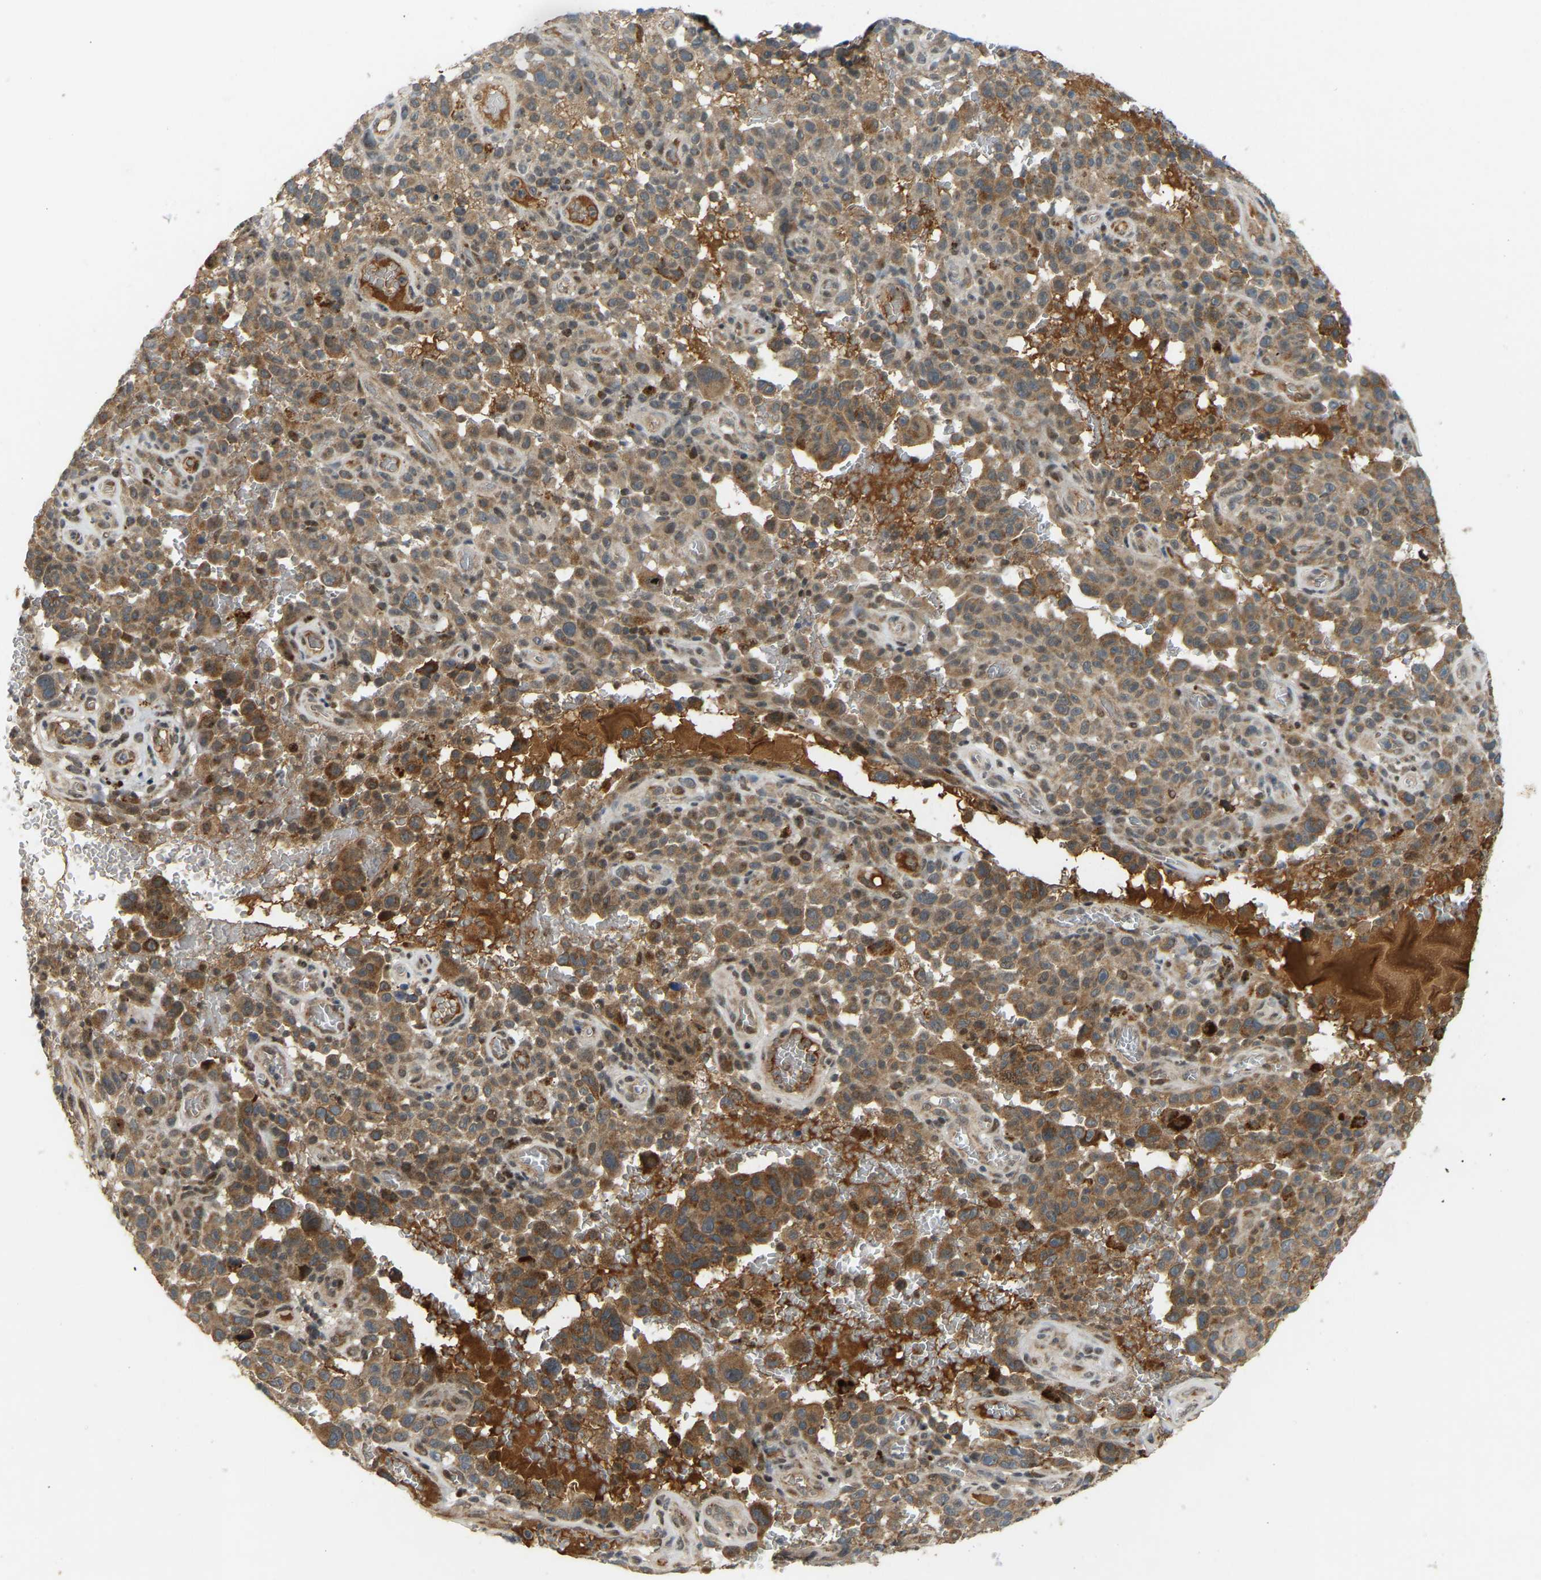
{"staining": {"intensity": "moderate", "quantity": ">75%", "location": "cytoplasmic/membranous"}, "tissue": "melanoma", "cell_type": "Tumor cells", "image_type": "cancer", "snomed": [{"axis": "morphology", "description": "Malignant melanoma, NOS"}, {"axis": "topography", "description": "Skin"}], "caption": "Protein staining shows moderate cytoplasmic/membranous positivity in about >75% of tumor cells in melanoma.", "gene": "PTCD1", "patient": {"sex": "female", "age": 82}}